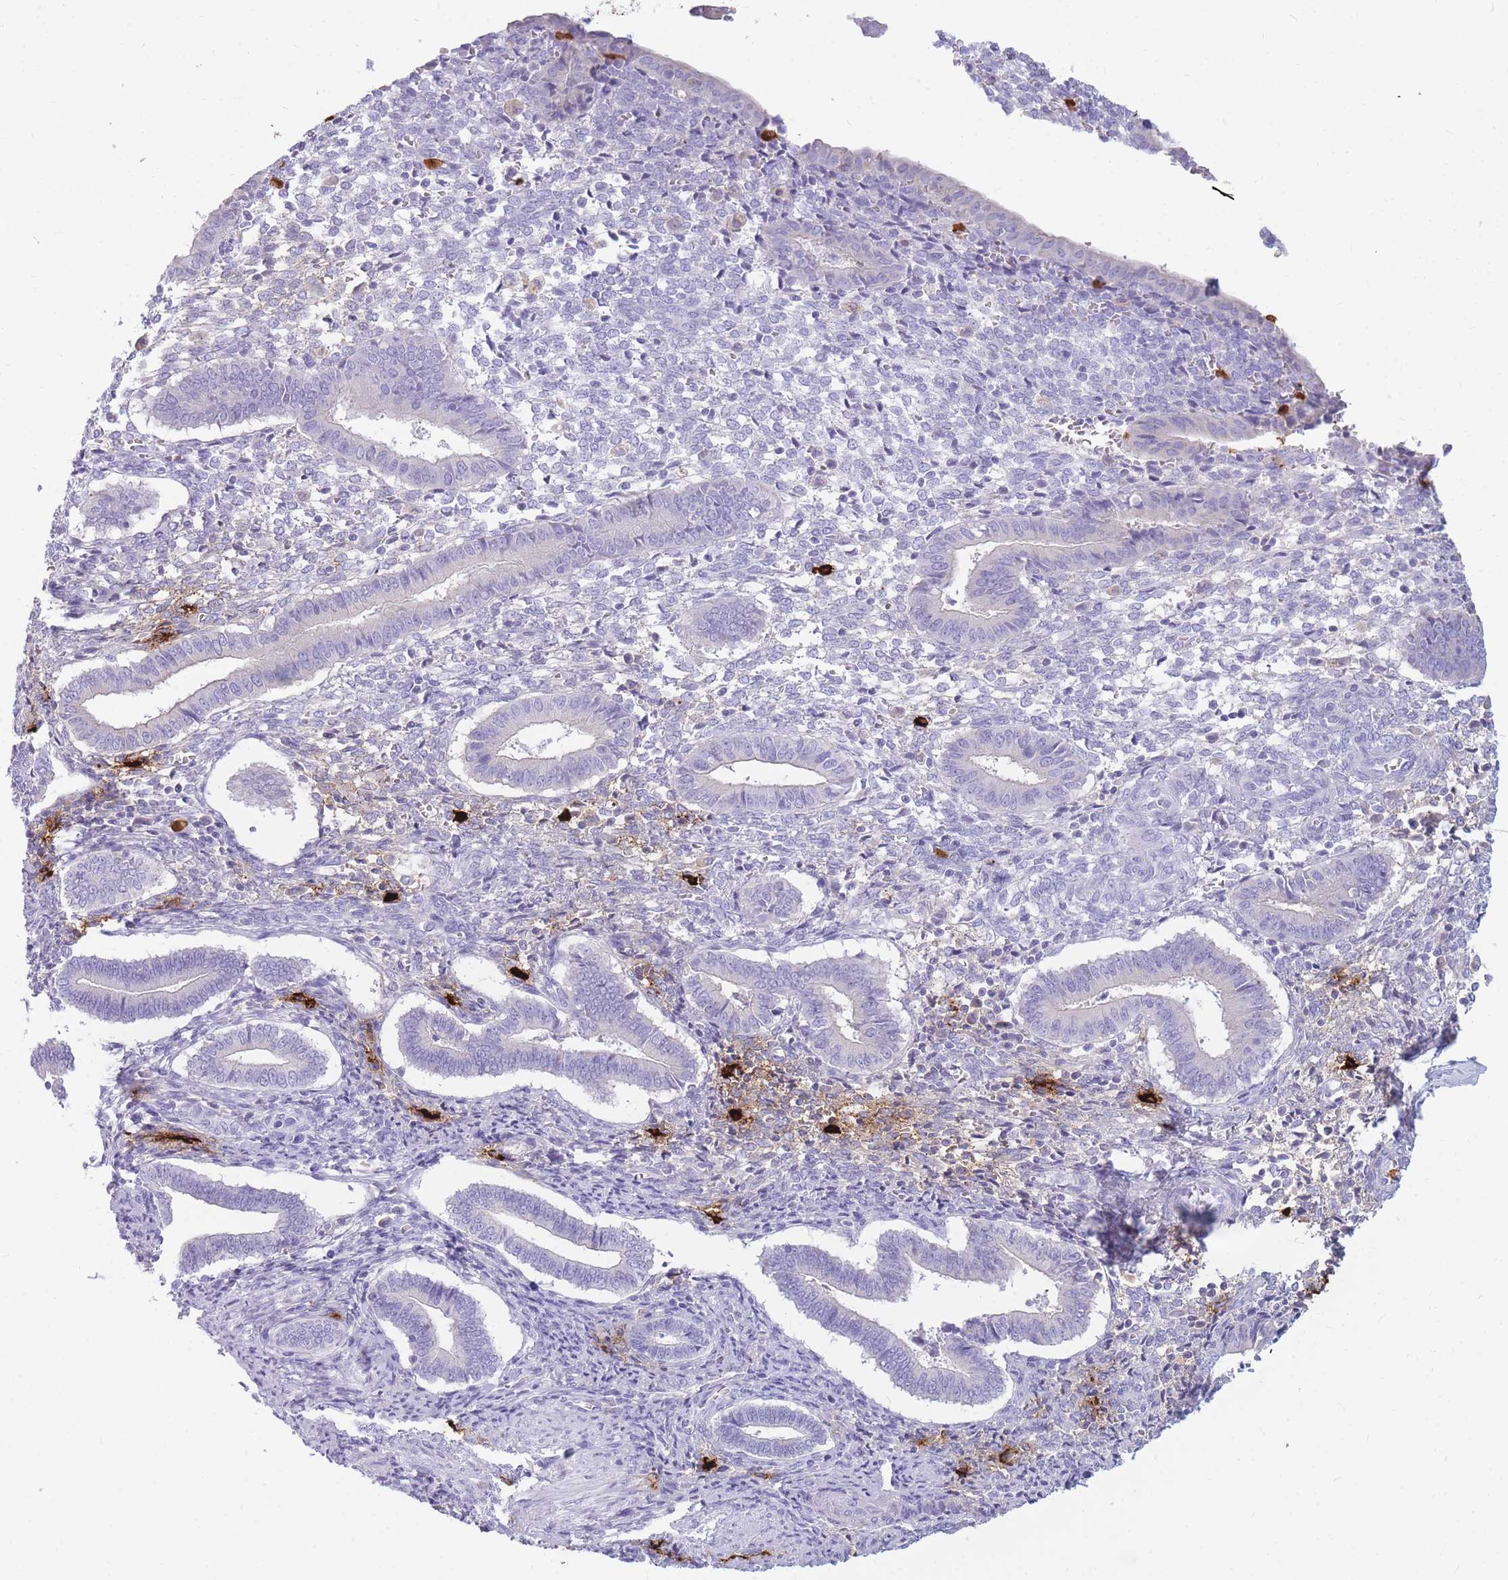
{"staining": {"intensity": "negative", "quantity": "none", "location": "none"}, "tissue": "endometrium", "cell_type": "Cells in endometrial stroma", "image_type": "normal", "snomed": [{"axis": "morphology", "description": "Normal tissue, NOS"}, {"axis": "topography", "description": "Other"}, {"axis": "topography", "description": "Endometrium"}], "caption": "DAB (3,3'-diaminobenzidine) immunohistochemical staining of normal endometrium reveals no significant positivity in cells in endometrial stroma.", "gene": "TPSAB1", "patient": {"sex": "female", "age": 44}}